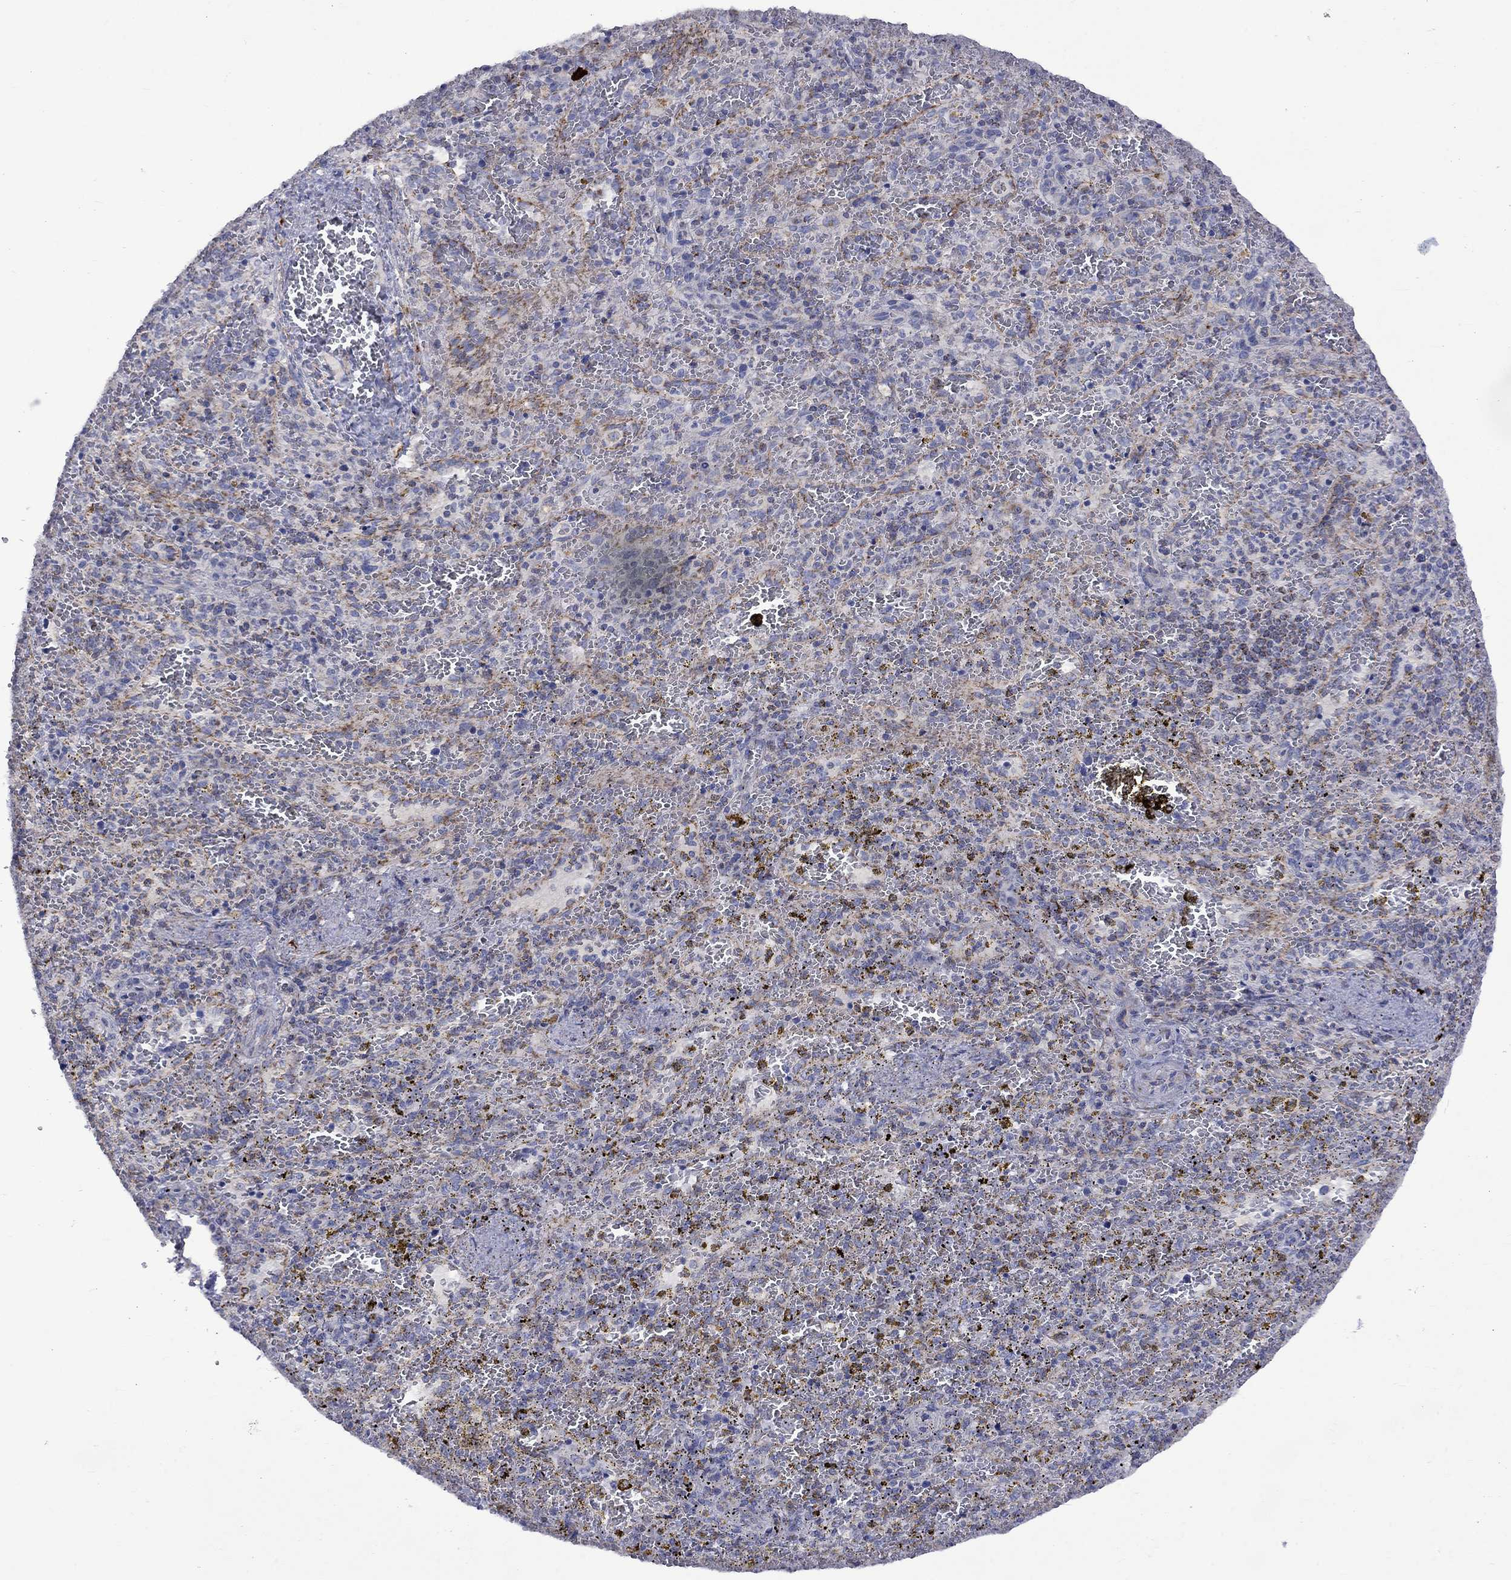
{"staining": {"intensity": "negative", "quantity": "none", "location": "none"}, "tissue": "spleen", "cell_type": "Cells in red pulp", "image_type": "normal", "snomed": [{"axis": "morphology", "description": "Normal tissue, NOS"}, {"axis": "topography", "description": "Spleen"}], "caption": "DAB (3,3'-diaminobenzidine) immunohistochemical staining of unremarkable human spleen shows no significant positivity in cells in red pulp.", "gene": "CISD1", "patient": {"sex": "female", "age": 50}}